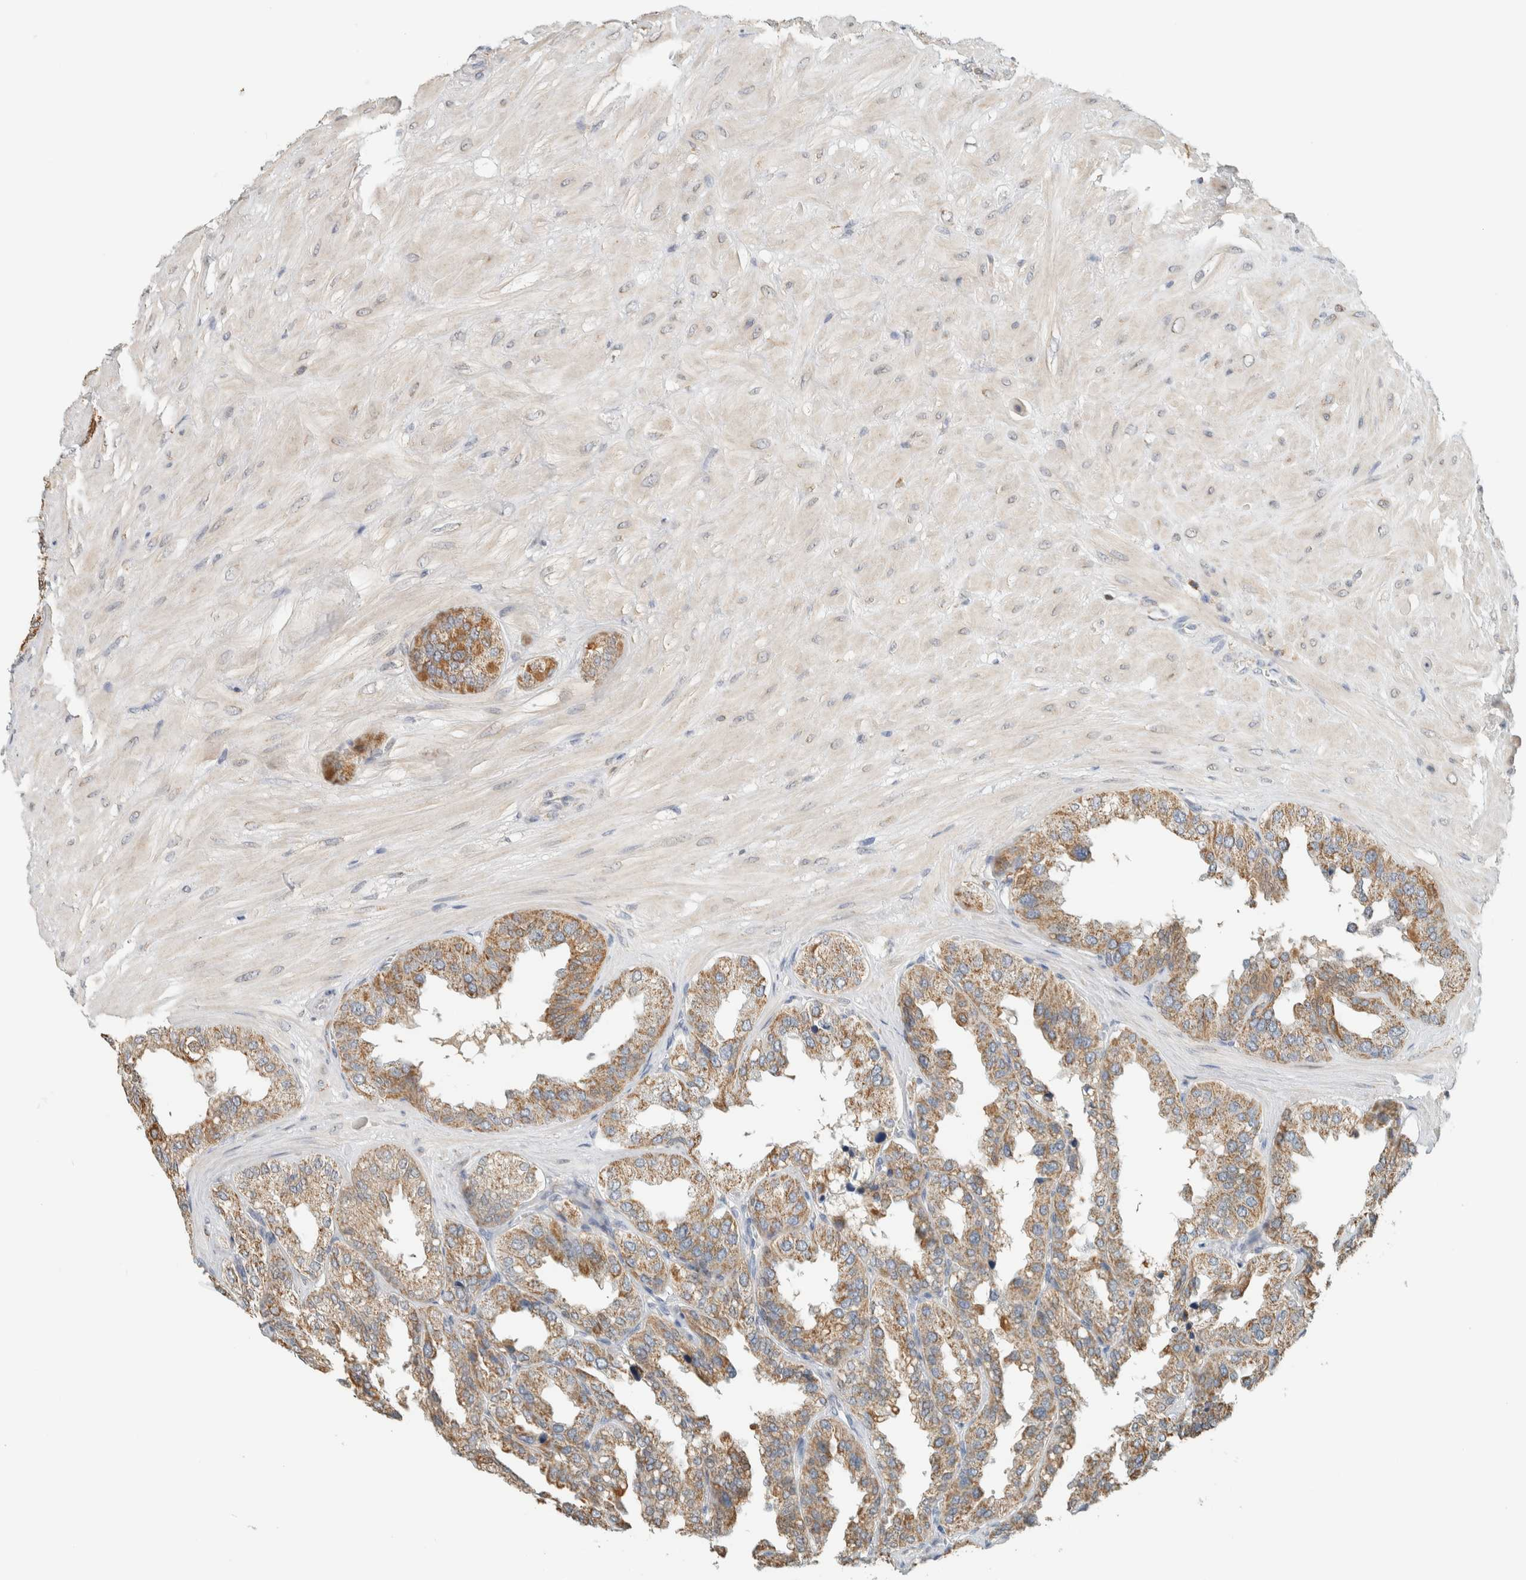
{"staining": {"intensity": "moderate", "quantity": ">75%", "location": "cytoplasmic/membranous"}, "tissue": "seminal vesicle", "cell_type": "Glandular cells", "image_type": "normal", "snomed": [{"axis": "morphology", "description": "Normal tissue, NOS"}, {"axis": "topography", "description": "Prostate"}, {"axis": "topography", "description": "Seminal veicle"}], "caption": "Protein staining exhibits moderate cytoplasmic/membranous positivity in approximately >75% of glandular cells in unremarkable seminal vesicle. The protein is shown in brown color, while the nuclei are stained blue.", "gene": "CAPG", "patient": {"sex": "male", "age": 51}}